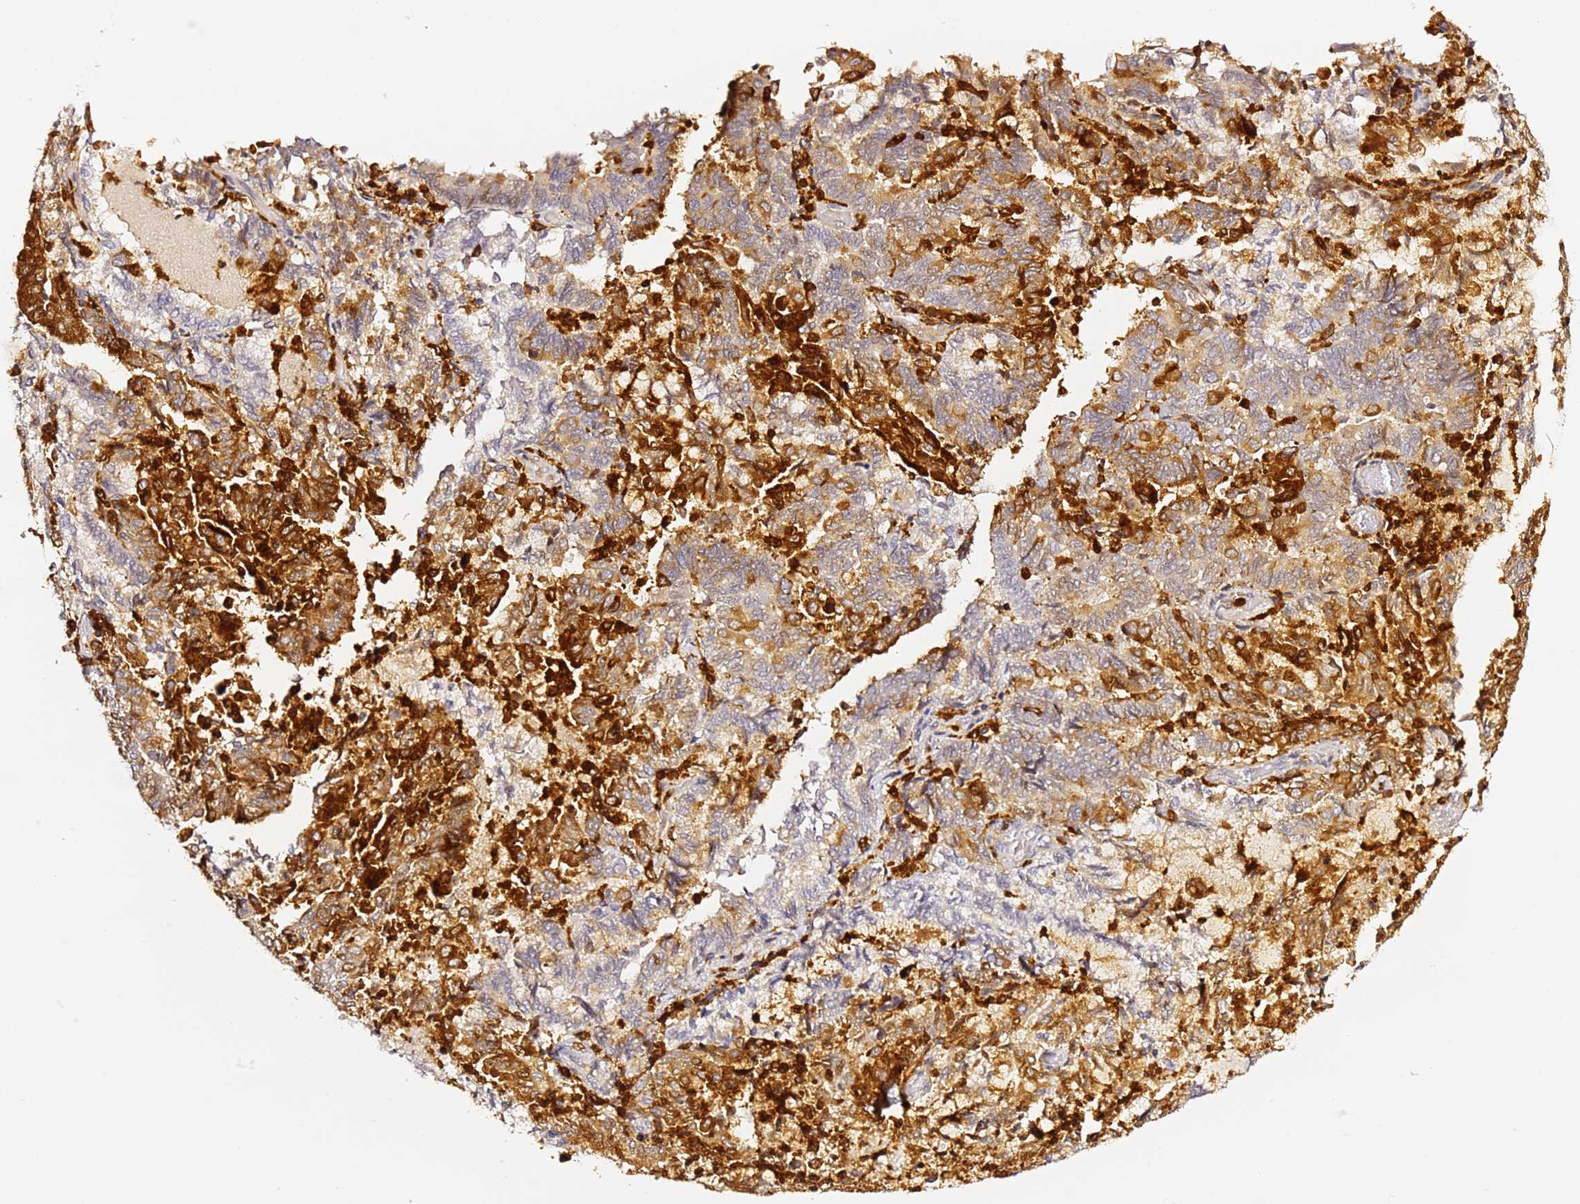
{"staining": {"intensity": "strong", "quantity": "25%-75%", "location": "cytoplasmic/membranous"}, "tissue": "endometrial cancer", "cell_type": "Tumor cells", "image_type": "cancer", "snomed": [{"axis": "morphology", "description": "Adenocarcinoma, NOS"}, {"axis": "topography", "description": "Endometrium"}], "caption": "DAB immunohistochemical staining of human endometrial adenocarcinoma demonstrates strong cytoplasmic/membranous protein positivity in about 25%-75% of tumor cells. The protein of interest is shown in brown color, while the nuclei are stained blue.", "gene": "IL4I1", "patient": {"sex": "female", "age": 80}}